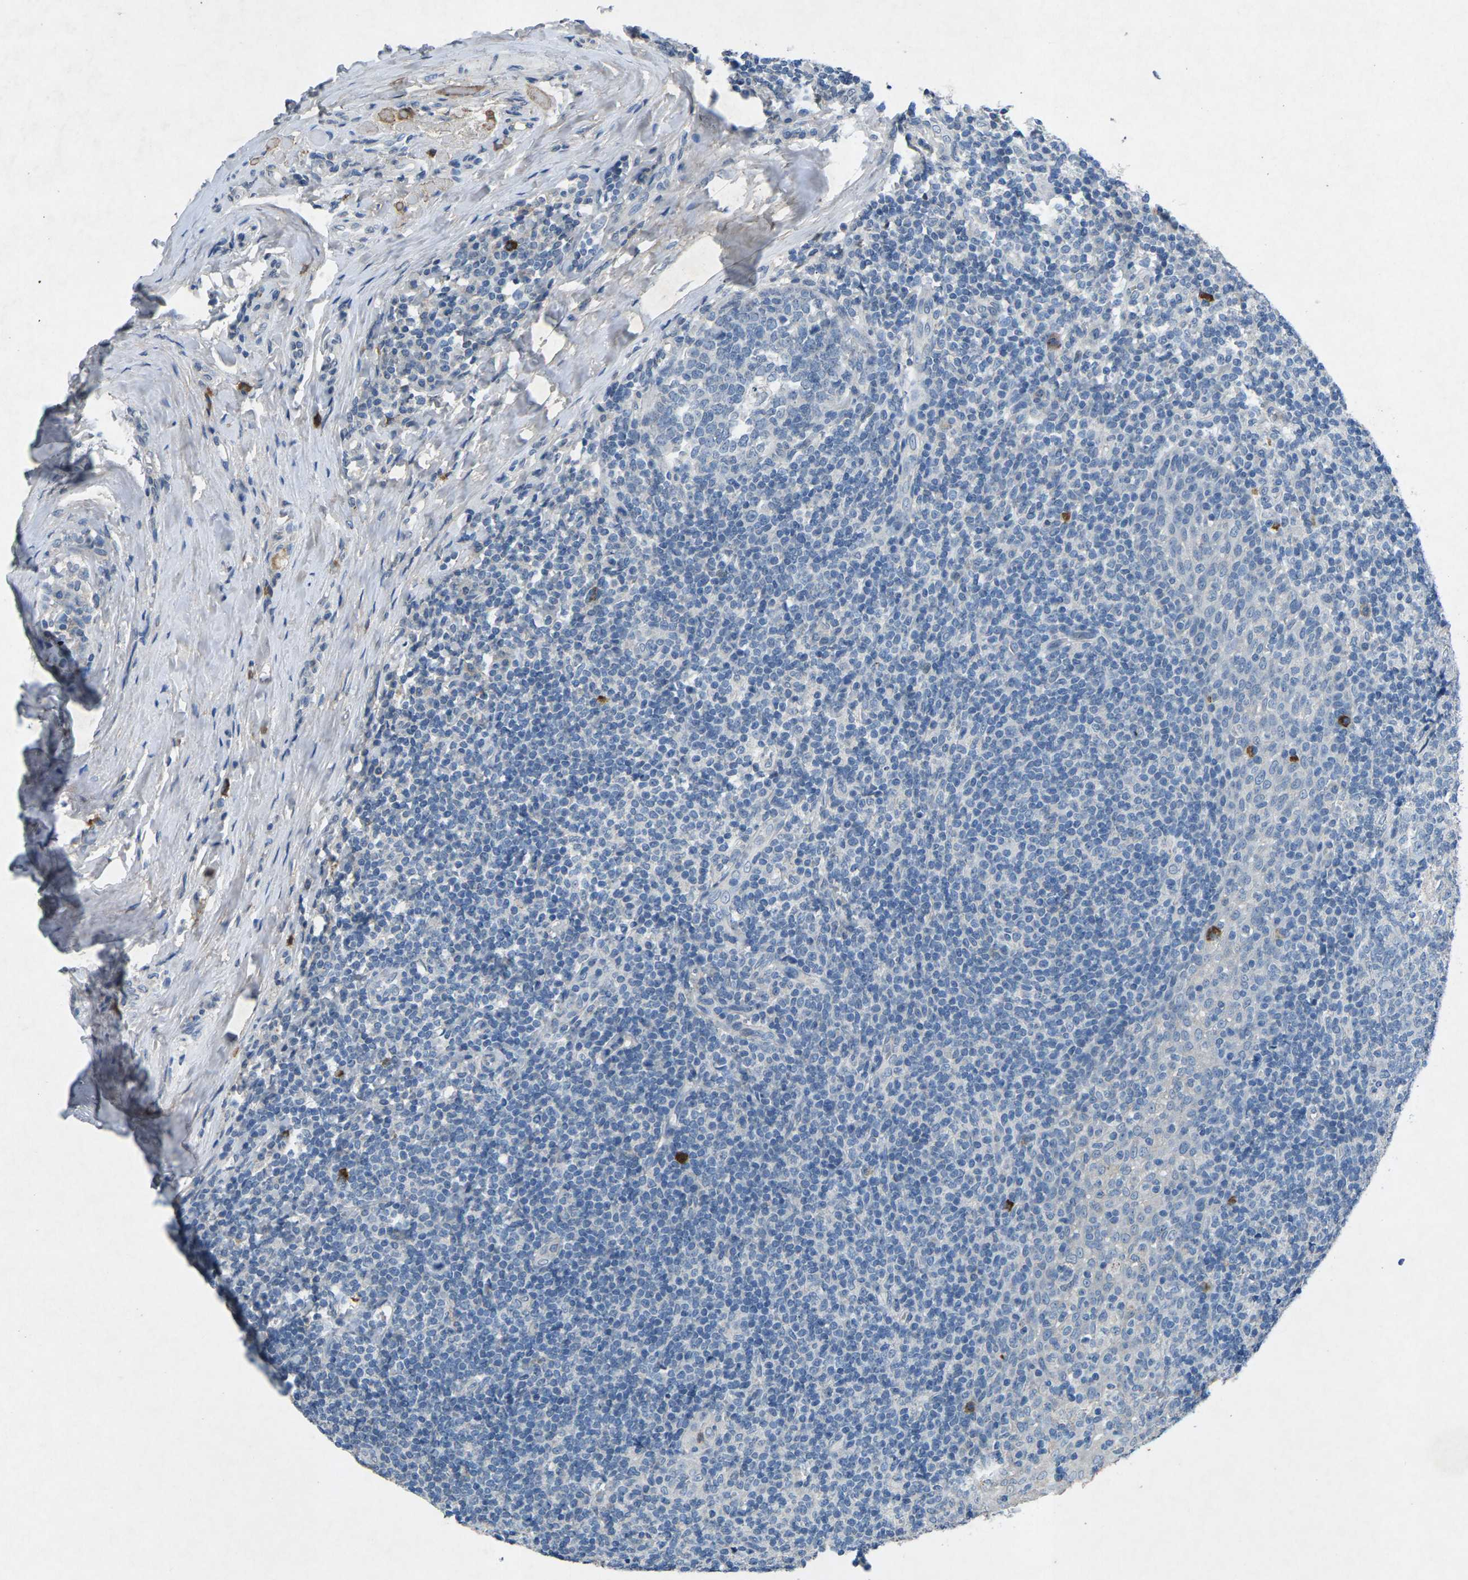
{"staining": {"intensity": "negative", "quantity": "none", "location": "none"}, "tissue": "tonsil", "cell_type": "Germinal center cells", "image_type": "normal", "snomed": [{"axis": "morphology", "description": "Normal tissue, NOS"}, {"axis": "topography", "description": "Tonsil"}], "caption": "Germinal center cells show no significant protein expression in benign tonsil. (Stains: DAB immunohistochemistry (IHC) with hematoxylin counter stain, Microscopy: brightfield microscopy at high magnification).", "gene": "PLG", "patient": {"sex": "female", "age": 19}}